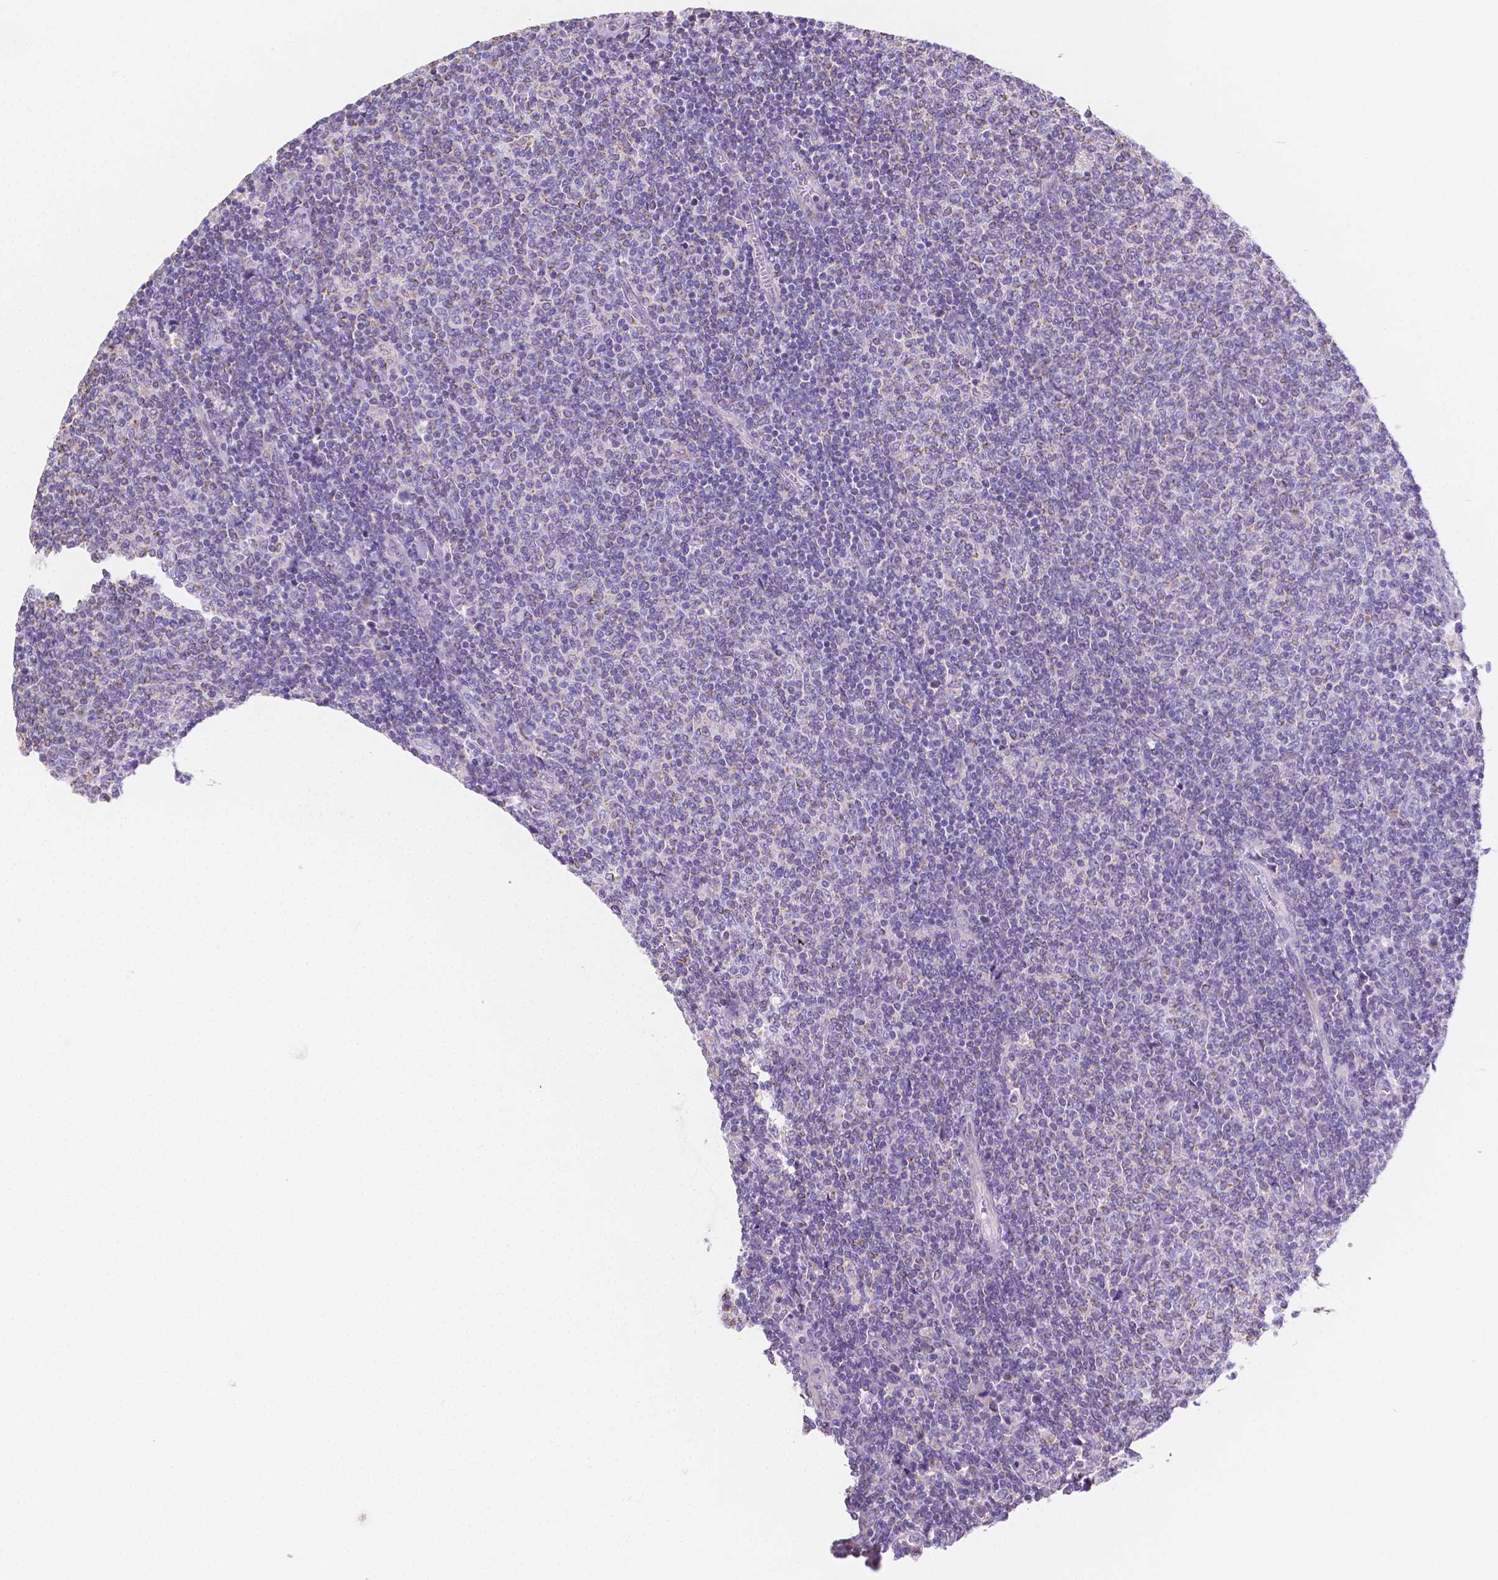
{"staining": {"intensity": "negative", "quantity": "none", "location": "none"}, "tissue": "lymphoma", "cell_type": "Tumor cells", "image_type": "cancer", "snomed": [{"axis": "morphology", "description": "Malignant lymphoma, non-Hodgkin's type, Low grade"}, {"axis": "topography", "description": "Lymph node"}], "caption": "Lymphoma was stained to show a protein in brown. There is no significant expression in tumor cells.", "gene": "TMEM130", "patient": {"sex": "male", "age": 52}}